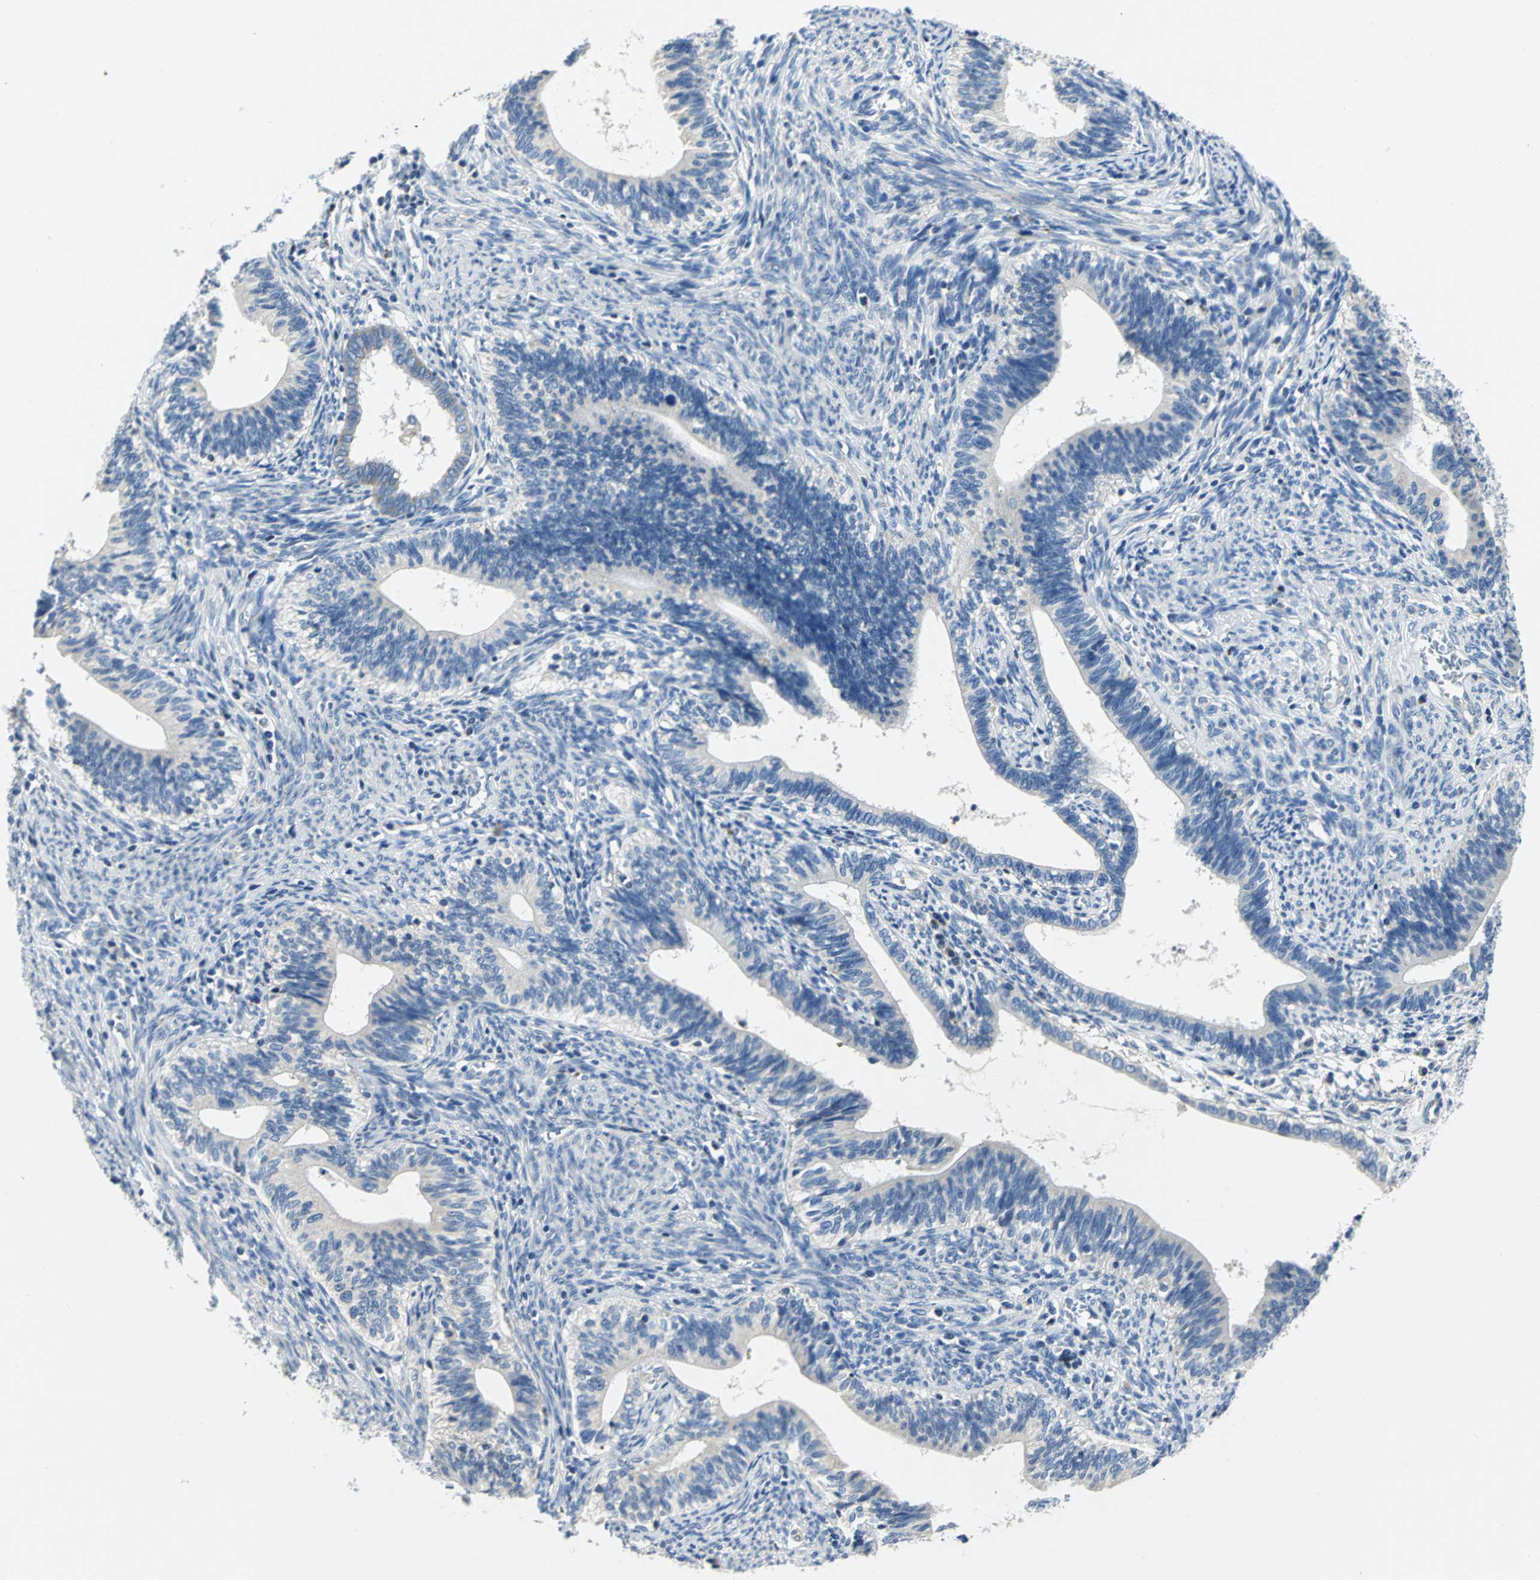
{"staining": {"intensity": "weak", "quantity": "25%-75%", "location": "cytoplasmic/membranous"}, "tissue": "cervical cancer", "cell_type": "Tumor cells", "image_type": "cancer", "snomed": [{"axis": "morphology", "description": "Adenocarcinoma, NOS"}, {"axis": "topography", "description": "Cervix"}], "caption": "Weak cytoplasmic/membranous protein staining is seen in approximately 25%-75% of tumor cells in adenocarcinoma (cervical).", "gene": "IFI6", "patient": {"sex": "female", "age": 44}}